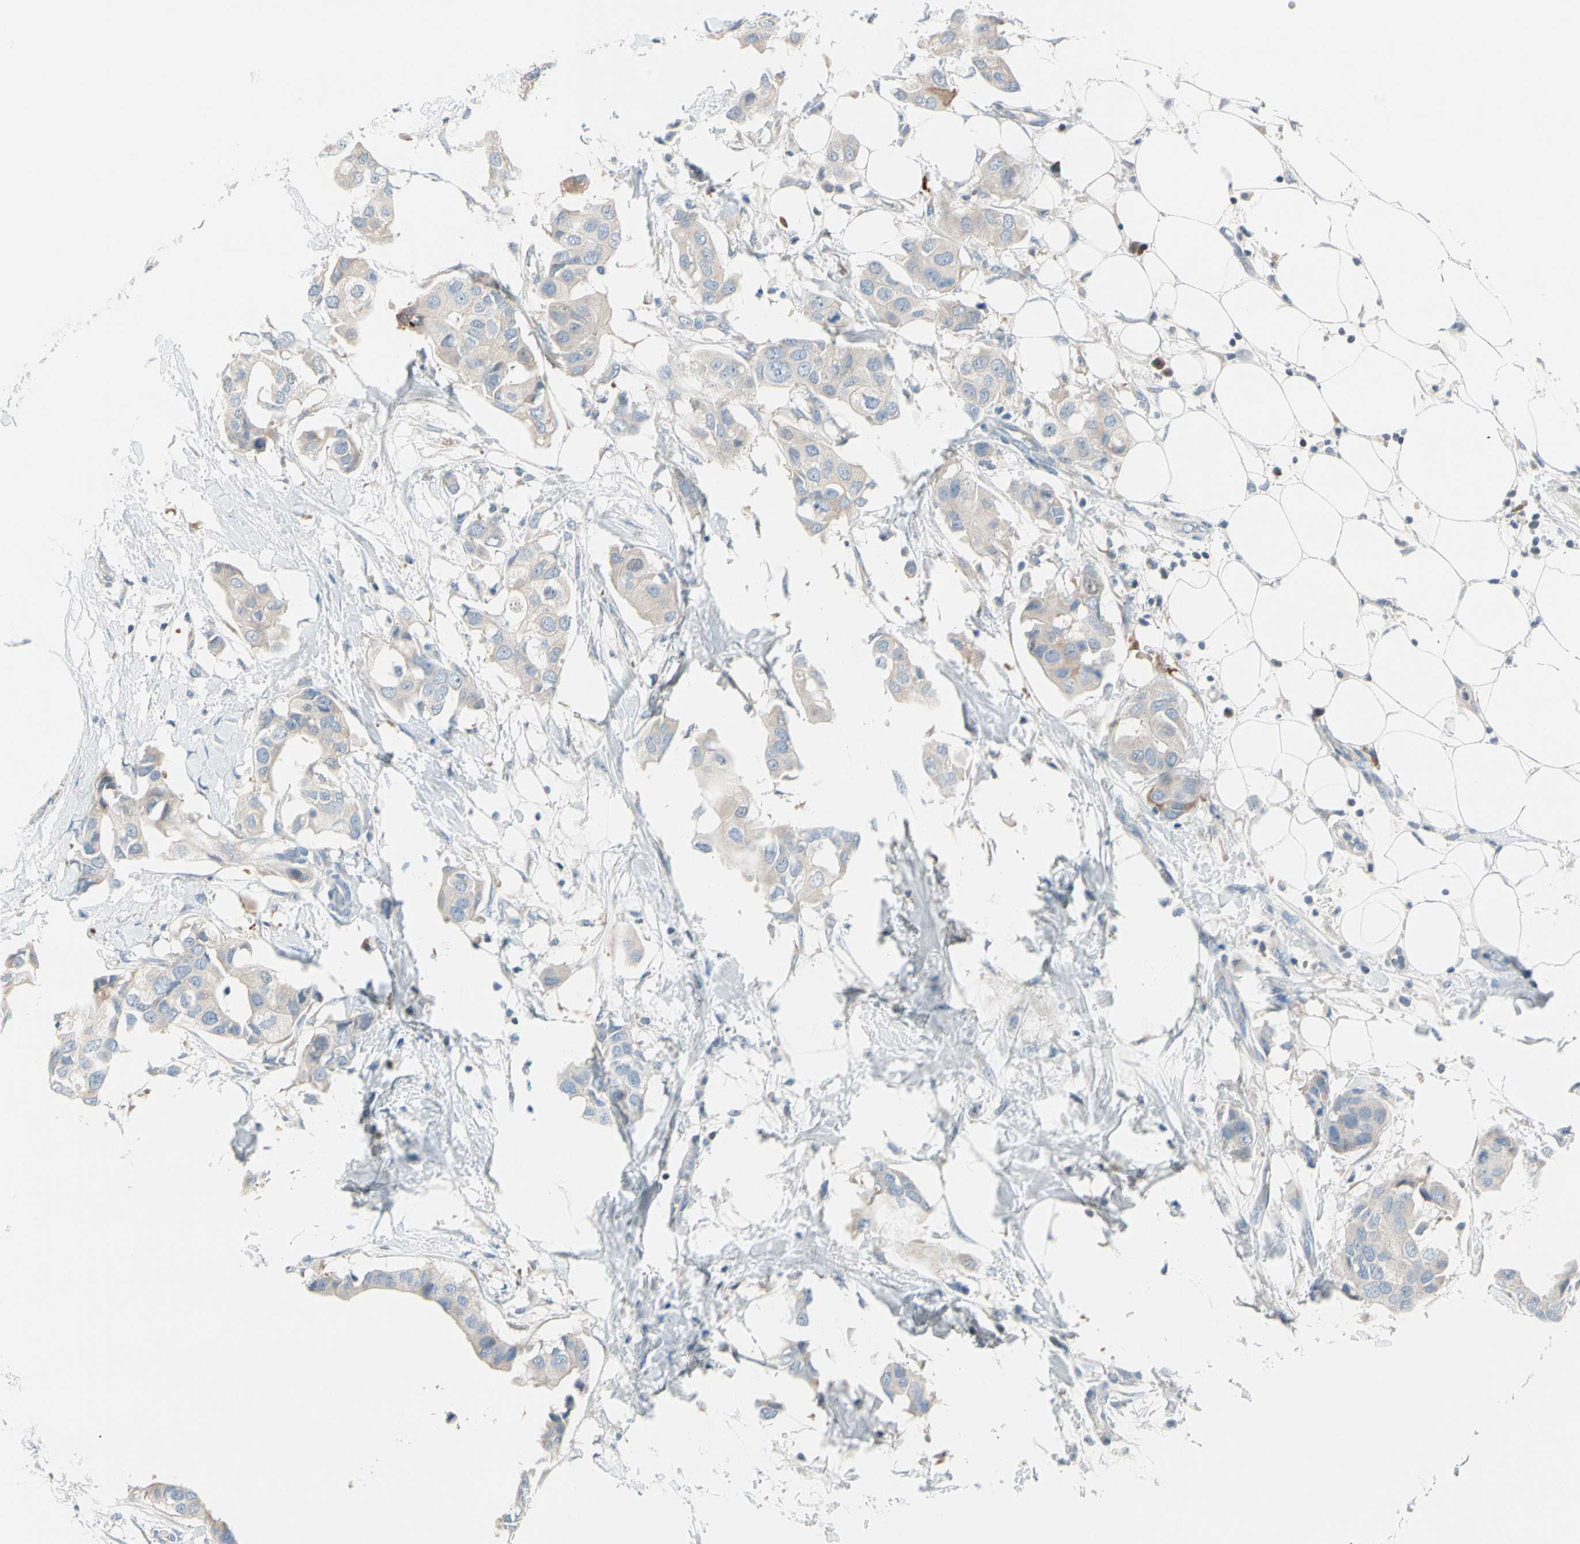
{"staining": {"intensity": "weak", "quantity": "25%-75%", "location": "cytoplasmic/membranous"}, "tissue": "breast cancer", "cell_type": "Tumor cells", "image_type": "cancer", "snomed": [{"axis": "morphology", "description": "Duct carcinoma"}, {"axis": "topography", "description": "Breast"}], "caption": "Breast invasive ductal carcinoma tissue shows weak cytoplasmic/membranous staining in about 25%-75% of tumor cells, visualized by immunohistochemistry.", "gene": "STK40", "patient": {"sex": "female", "age": 40}}